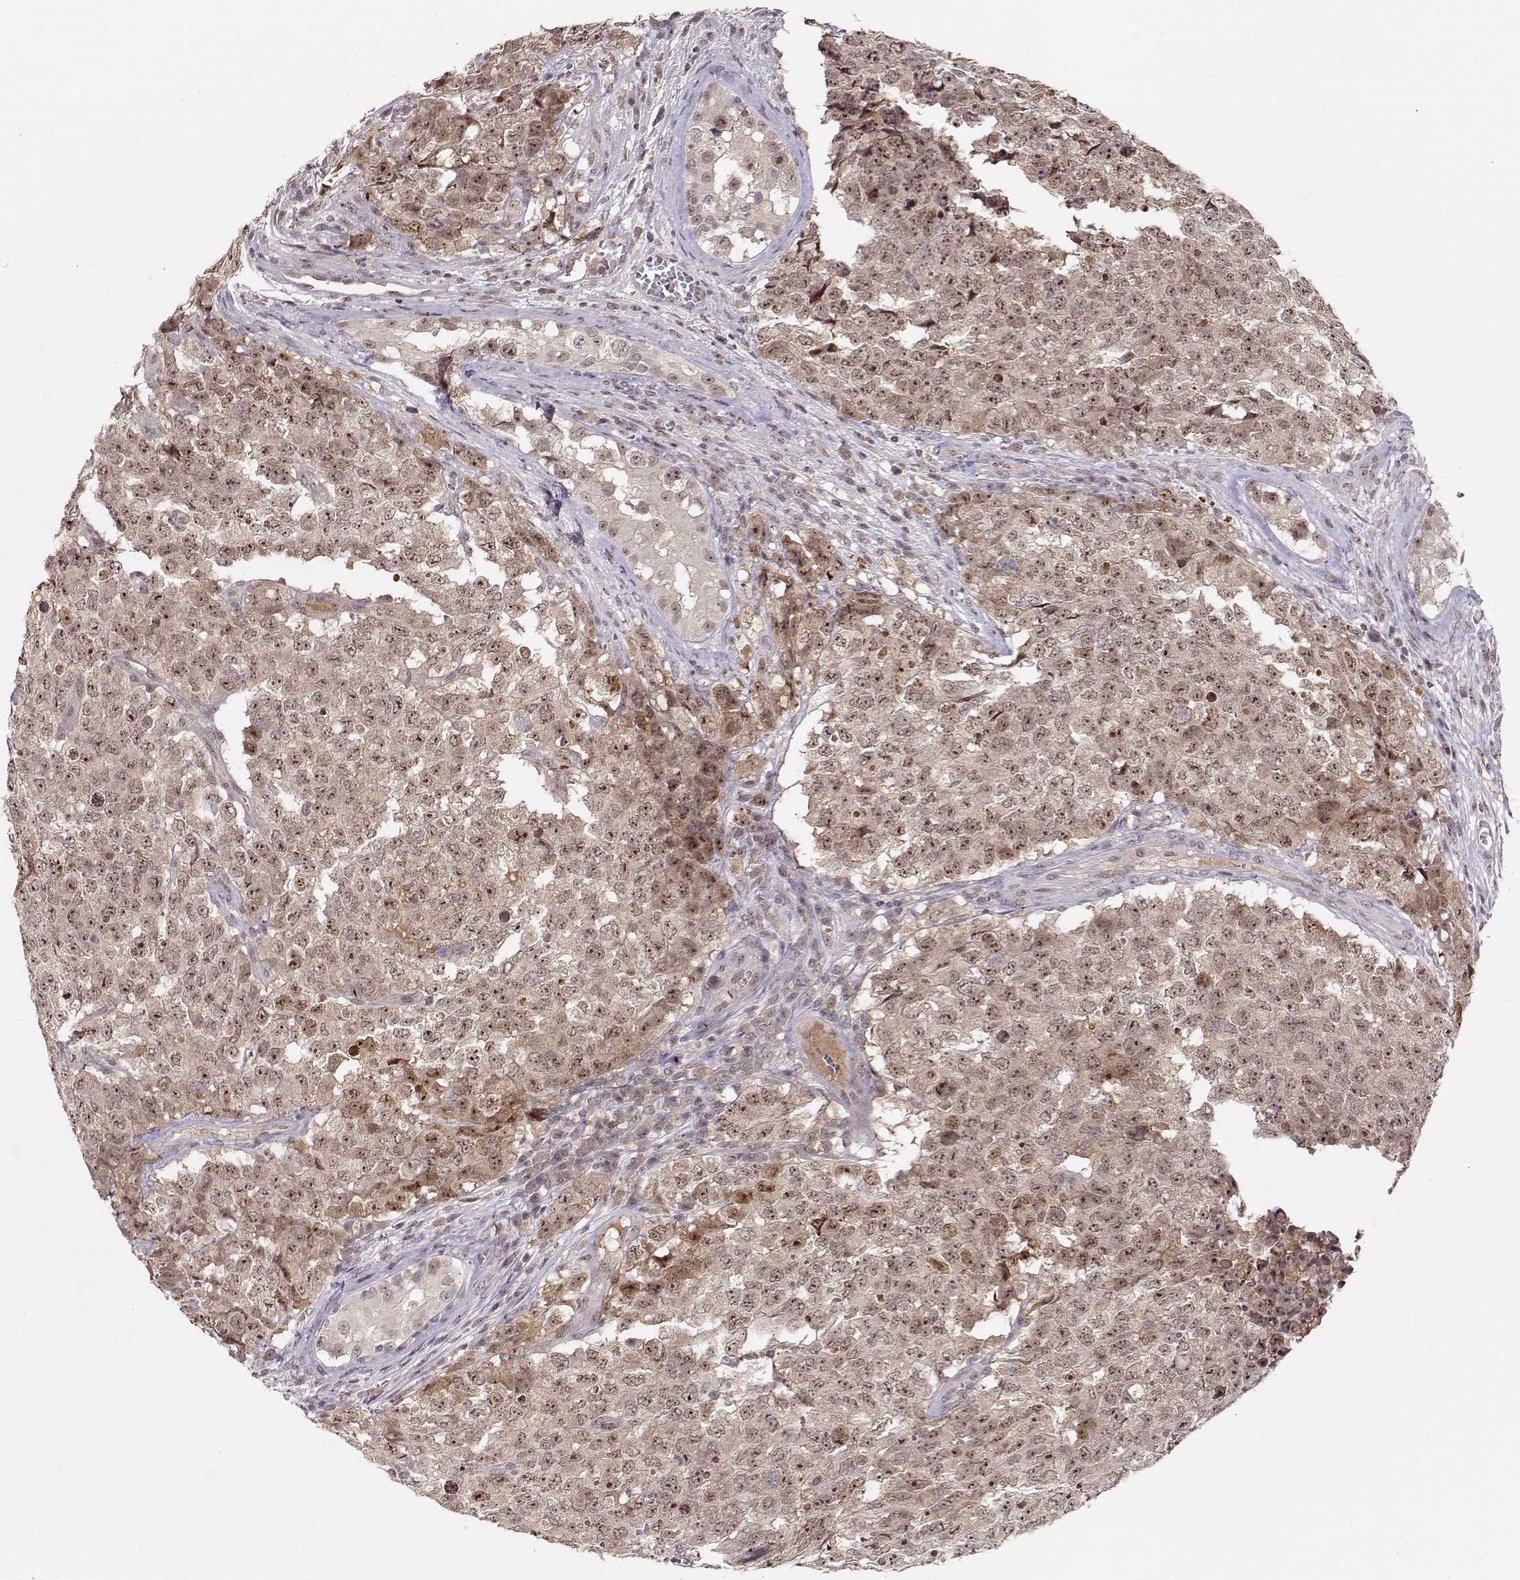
{"staining": {"intensity": "moderate", "quantity": ">75%", "location": "cytoplasmic/membranous,nuclear"}, "tissue": "testis cancer", "cell_type": "Tumor cells", "image_type": "cancer", "snomed": [{"axis": "morphology", "description": "Carcinoma, Embryonal, NOS"}, {"axis": "topography", "description": "Testis"}], "caption": "Embryonal carcinoma (testis) stained for a protein displays moderate cytoplasmic/membranous and nuclear positivity in tumor cells. (Brightfield microscopy of DAB IHC at high magnification).", "gene": "CSNK2A1", "patient": {"sex": "male", "age": 23}}